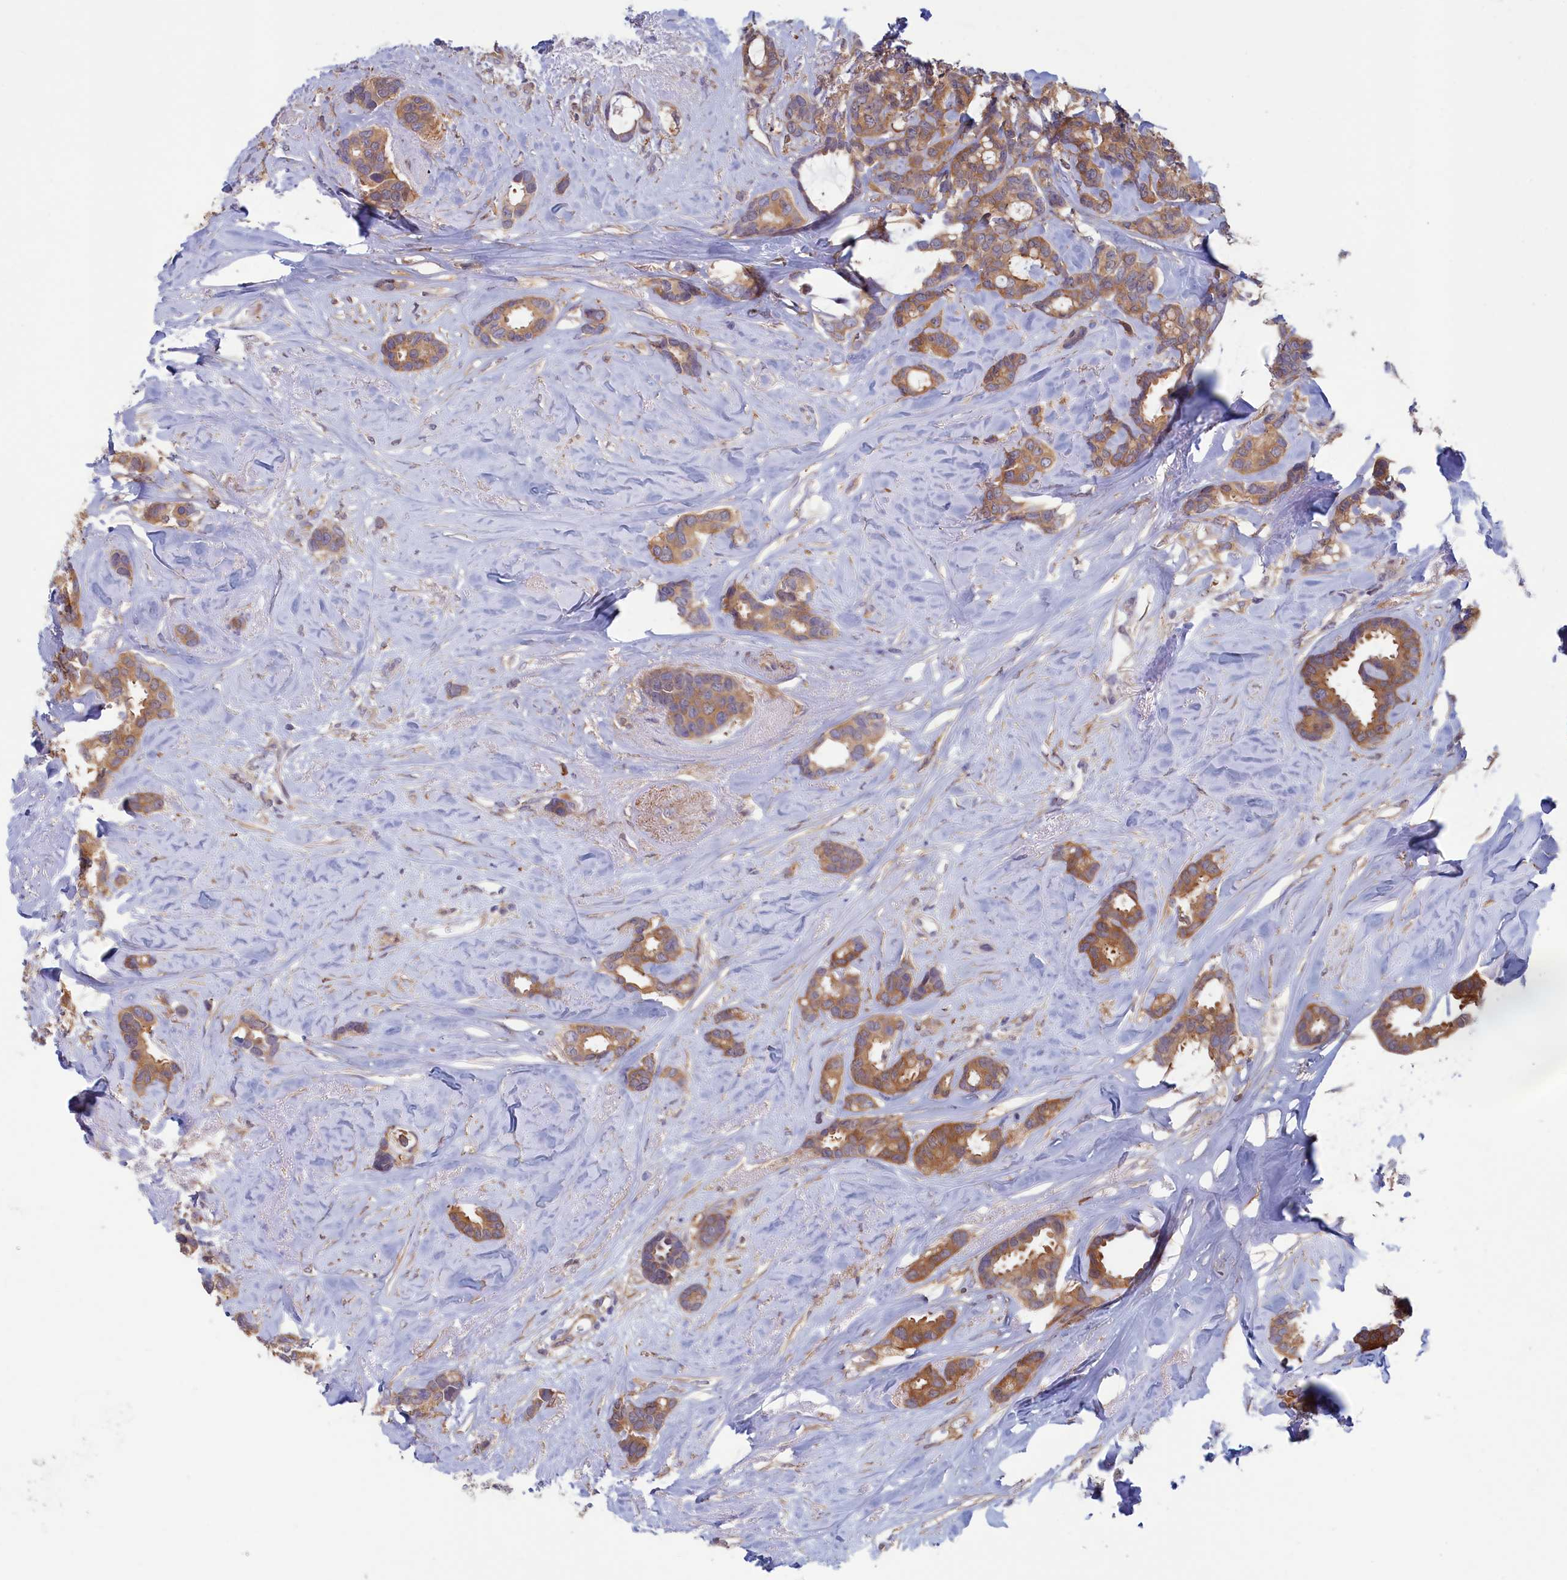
{"staining": {"intensity": "moderate", "quantity": ">75%", "location": "cytoplasmic/membranous"}, "tissue": "breast cancer", "cell_type": "Tumor cells", "image_type": "cancer", "snomed": [{"axis": "morphology", "description": "Duct carcinoma"}, {"axis": "topography", "description": "Breast"}], "caption": "Invasive ductal carcinoma (breast) stained with DAB immunohistochemistry (IHC) exhibits medium levels of moderate cytoplasmic/membranous positivity in approximately >75% of tumor cells.", "gene": "SYNDIG1L", "patient": {"sex": "female", "age": 87}}